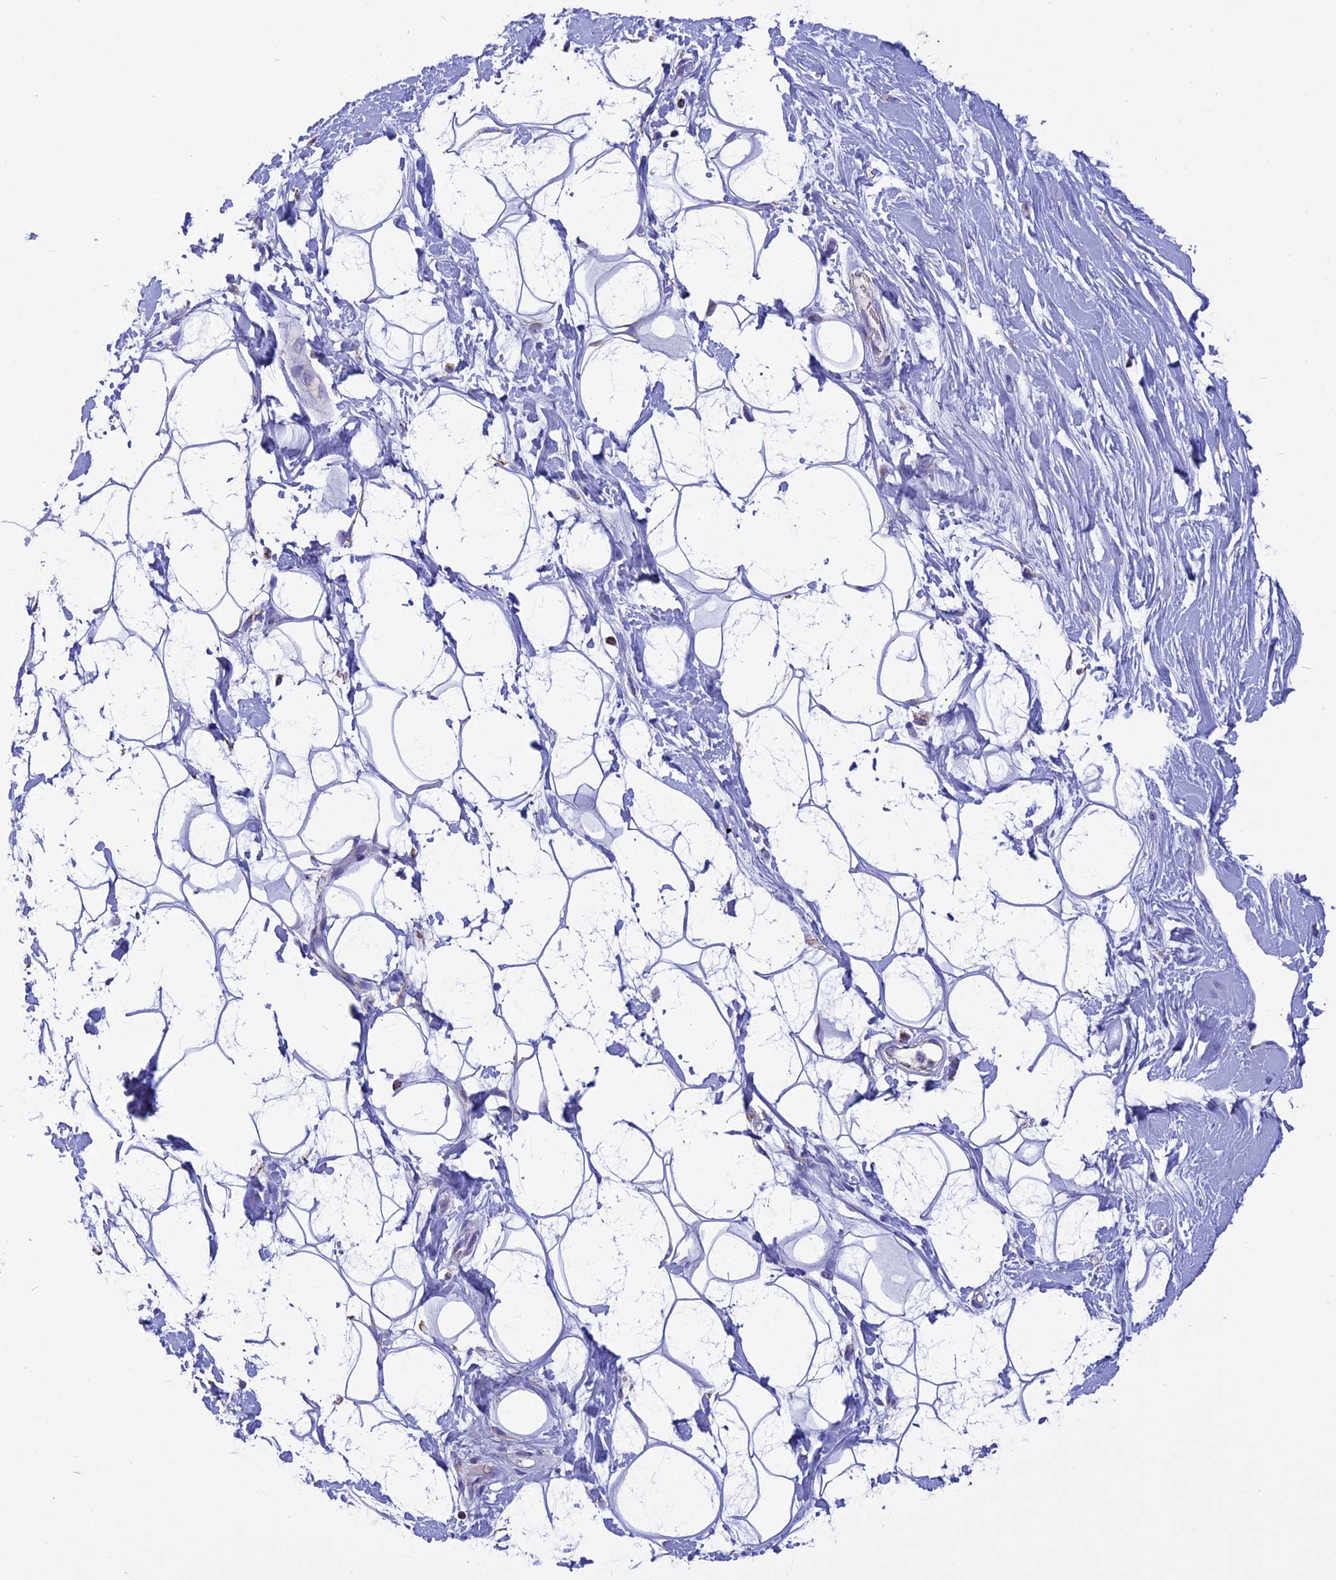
{"staining": {"intensity": "negative", "quantity": "none", "location": "none"}, "tissue": "adipose tissue", "cell_type": "Adipocytes", "image_type": "normal", "snomed": [{"axis": "morphology", "description": "Normal tissue, NOS"}, {"axis": "topography", "description": "Breast"}], "caption": "The micrograph demonstrates no staining of adipocytes in normal adipose tissue. (Stains: DAB immunohistochemistry (IHC) with hematoxylin counter stain, Microscopy: brightfield microscopy at high magnification).", "gene": "KCNG1", "patient": {"sex": "female", "age": 26}}